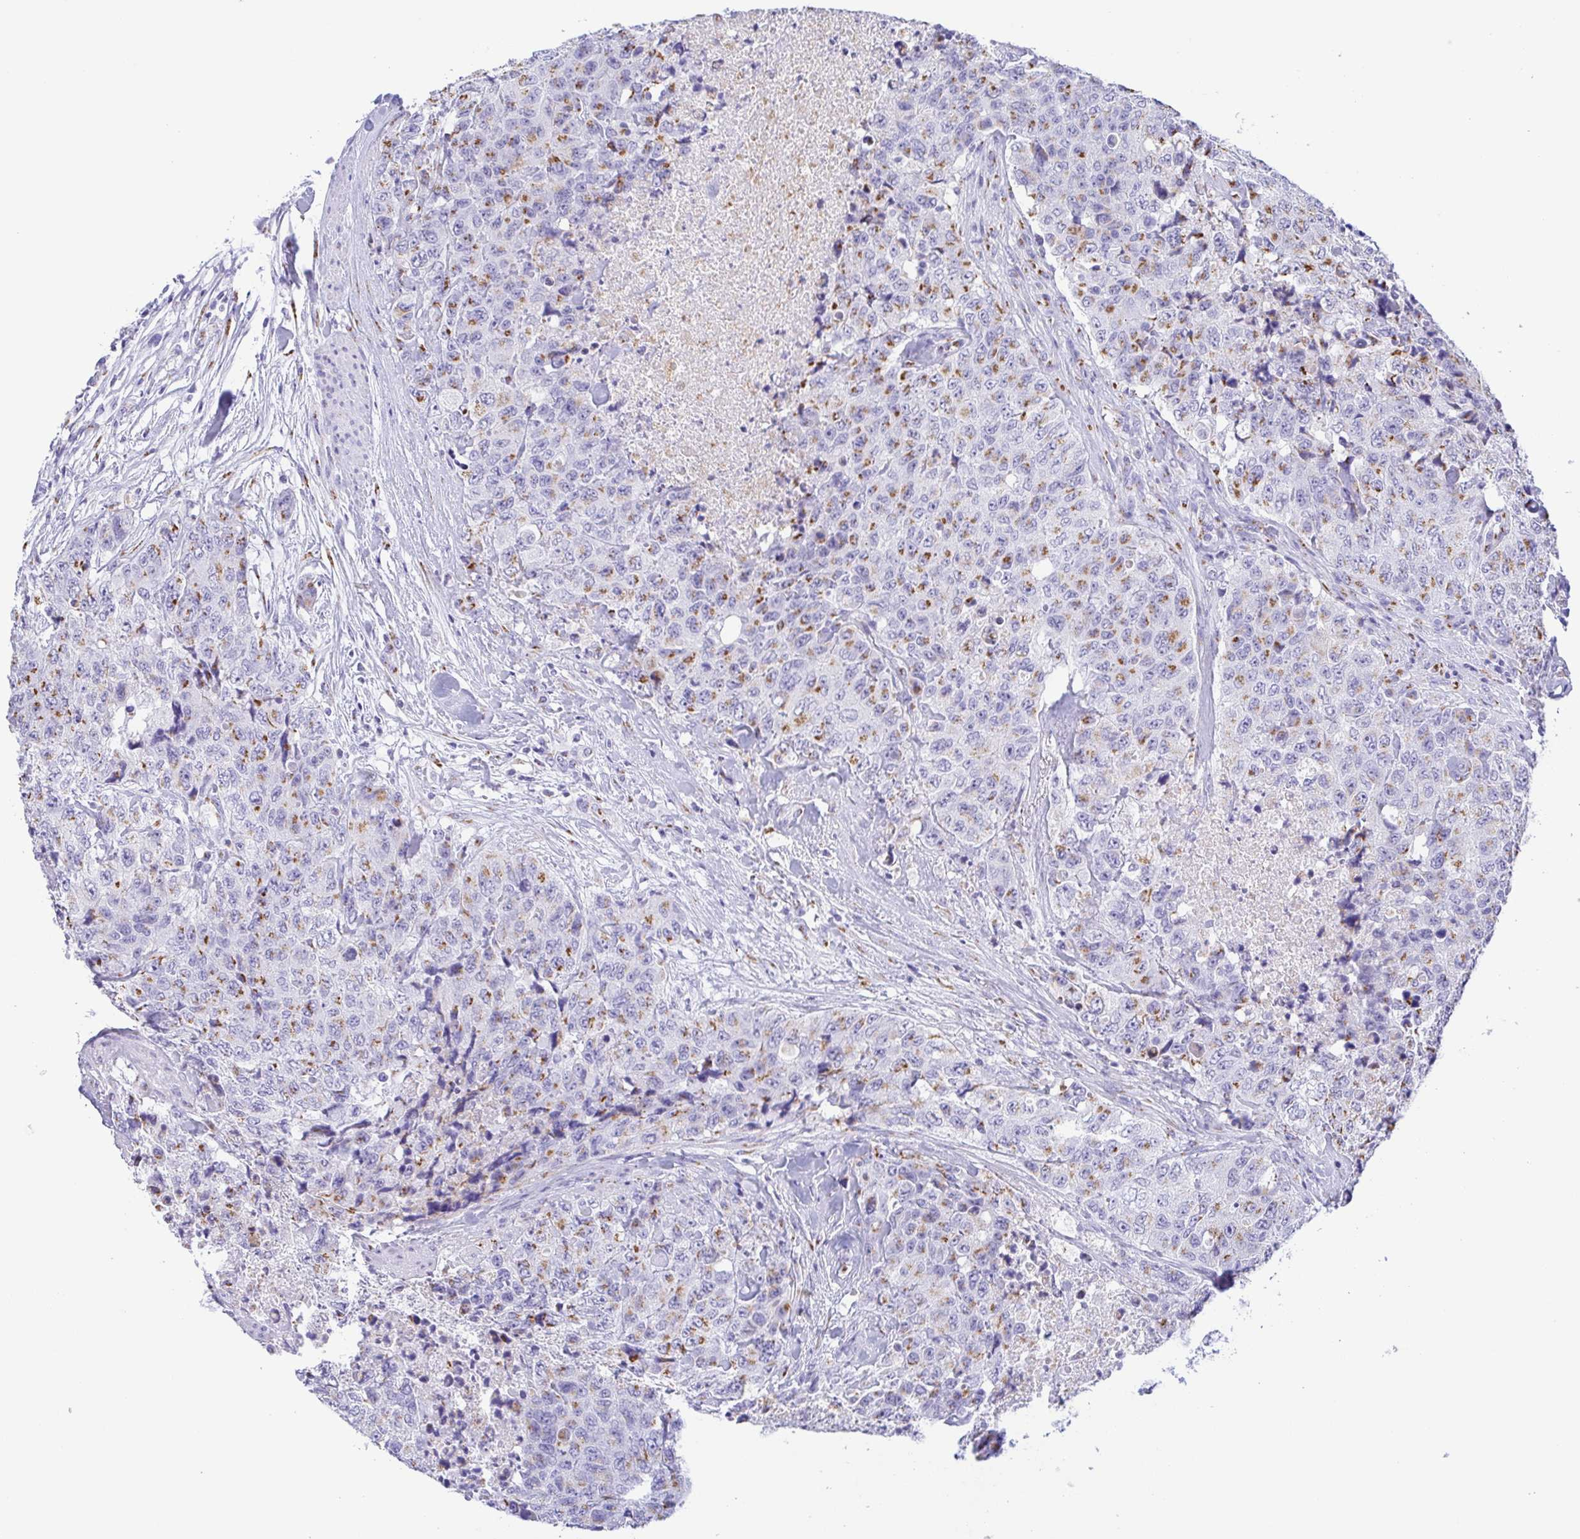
{"staining": {"intensity": "moderate", "quantity": ">75%", "location": "cytoplasmic/membranous"}, "tissue": "urothelial cancer", "cell_type": "Tumor cells", "image_type": "cancer", "snomed": [{"axis": "morphology", "description": "Urothelial carcinoma, High grade"}, {"axis": "topography", "description": "Urinary bladder"}], "caption": "Immunohistochemical staining of human urothelial cancer shows medium levels of moderate cytoplasmic/membranous protein positivity in about >75% of tumor cells. Ihc stains the protein of interest in brown and the nuclei are stained blue.", "gene": "SULT1B1", "patient": {"sex": "female", "age": 78}}